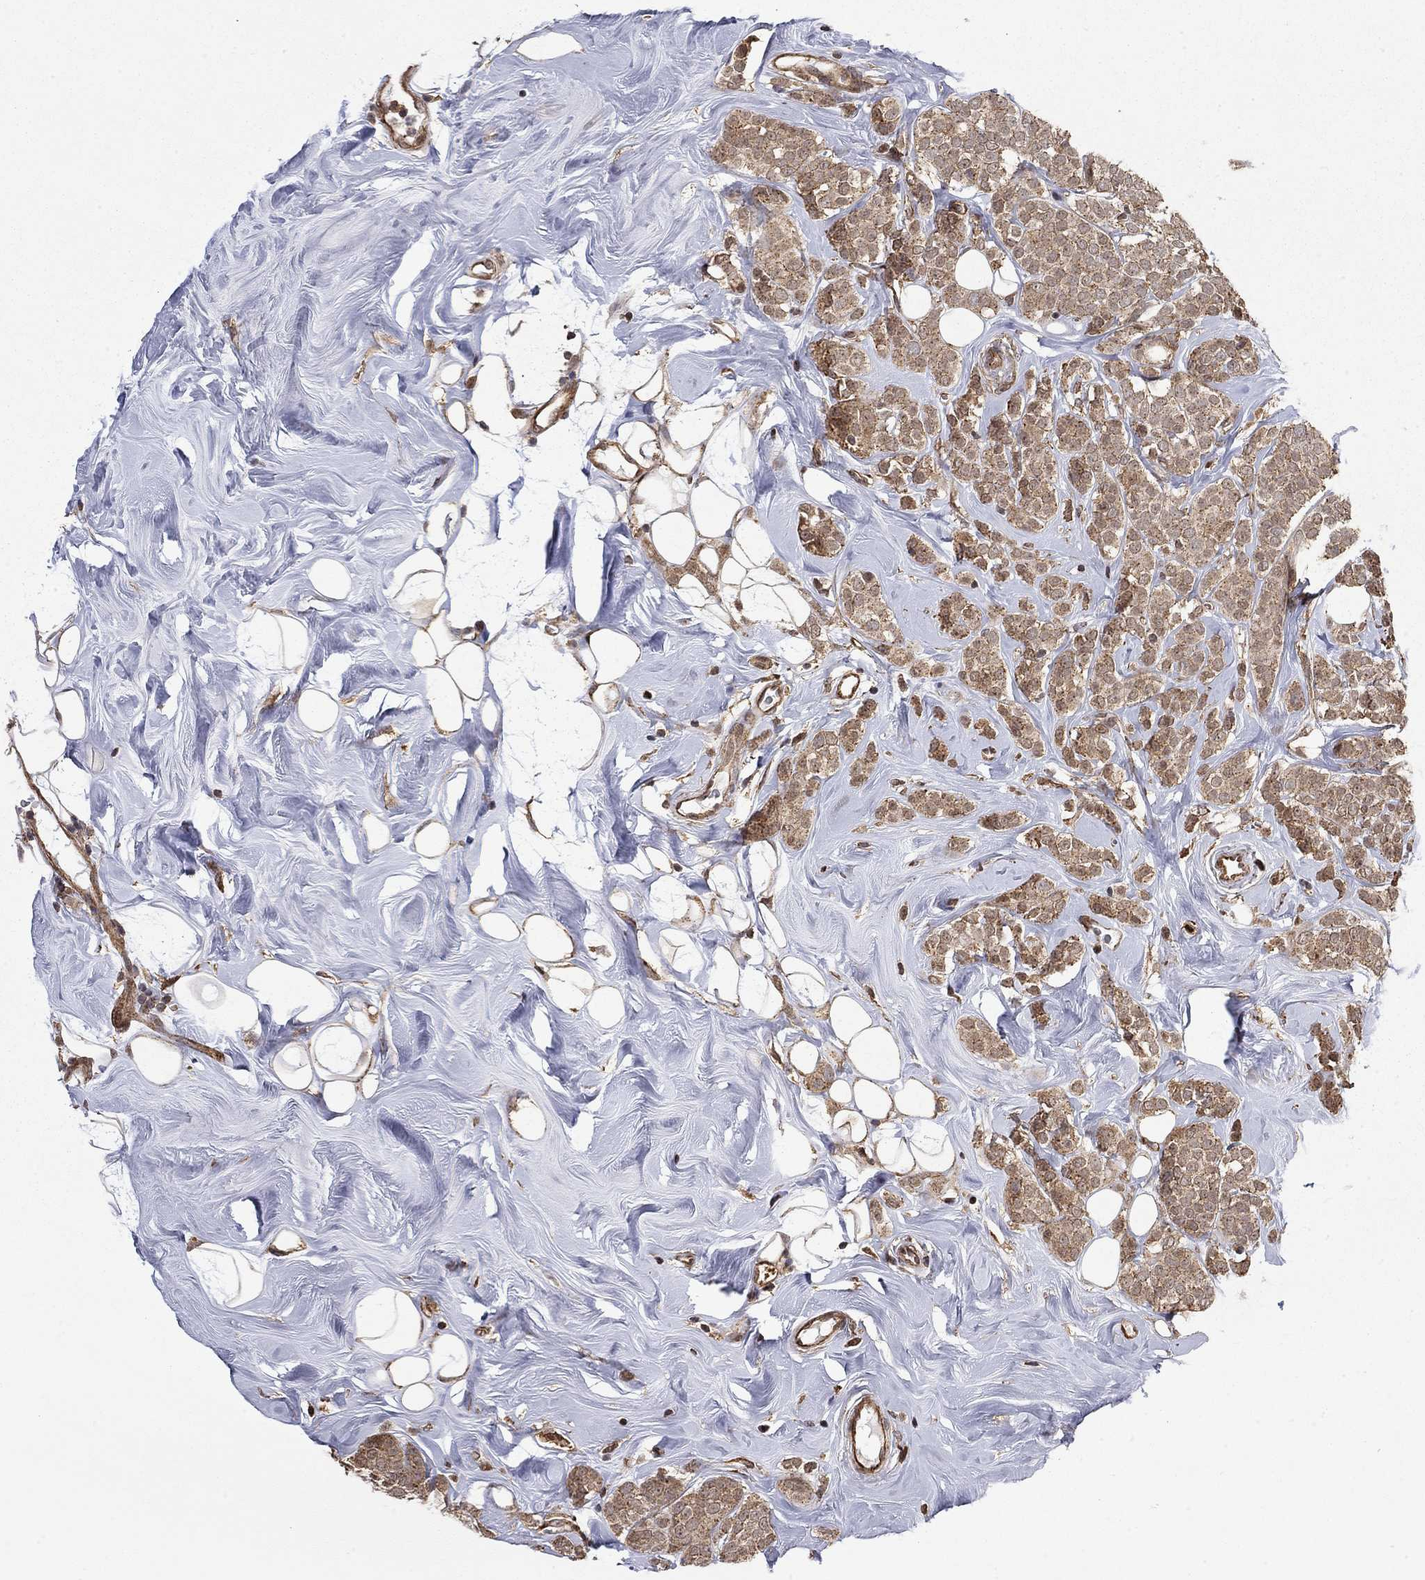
{"staining": {"intensity": "moderate", "quantity": ">75%", "location": "cytoplasmic/membranous"}, "tissue": "breast cancer", "cell_type": "Tumor cells", "image_type": "cancer", "snomed": [{"axis": "morphology", "description": "Lobular carcinoma"}, {"axis": "topography", "description": "Breast"}], "caption": "A high-resolution image shows immunohistochemistry (IHC) staining of breast lobular carcinoma, which shows moderate cytoplasmic/membranous positivity in about >75% of tumor cells.", "gene": "TDP1", "patient": {"sex": "female", "age": 49}}